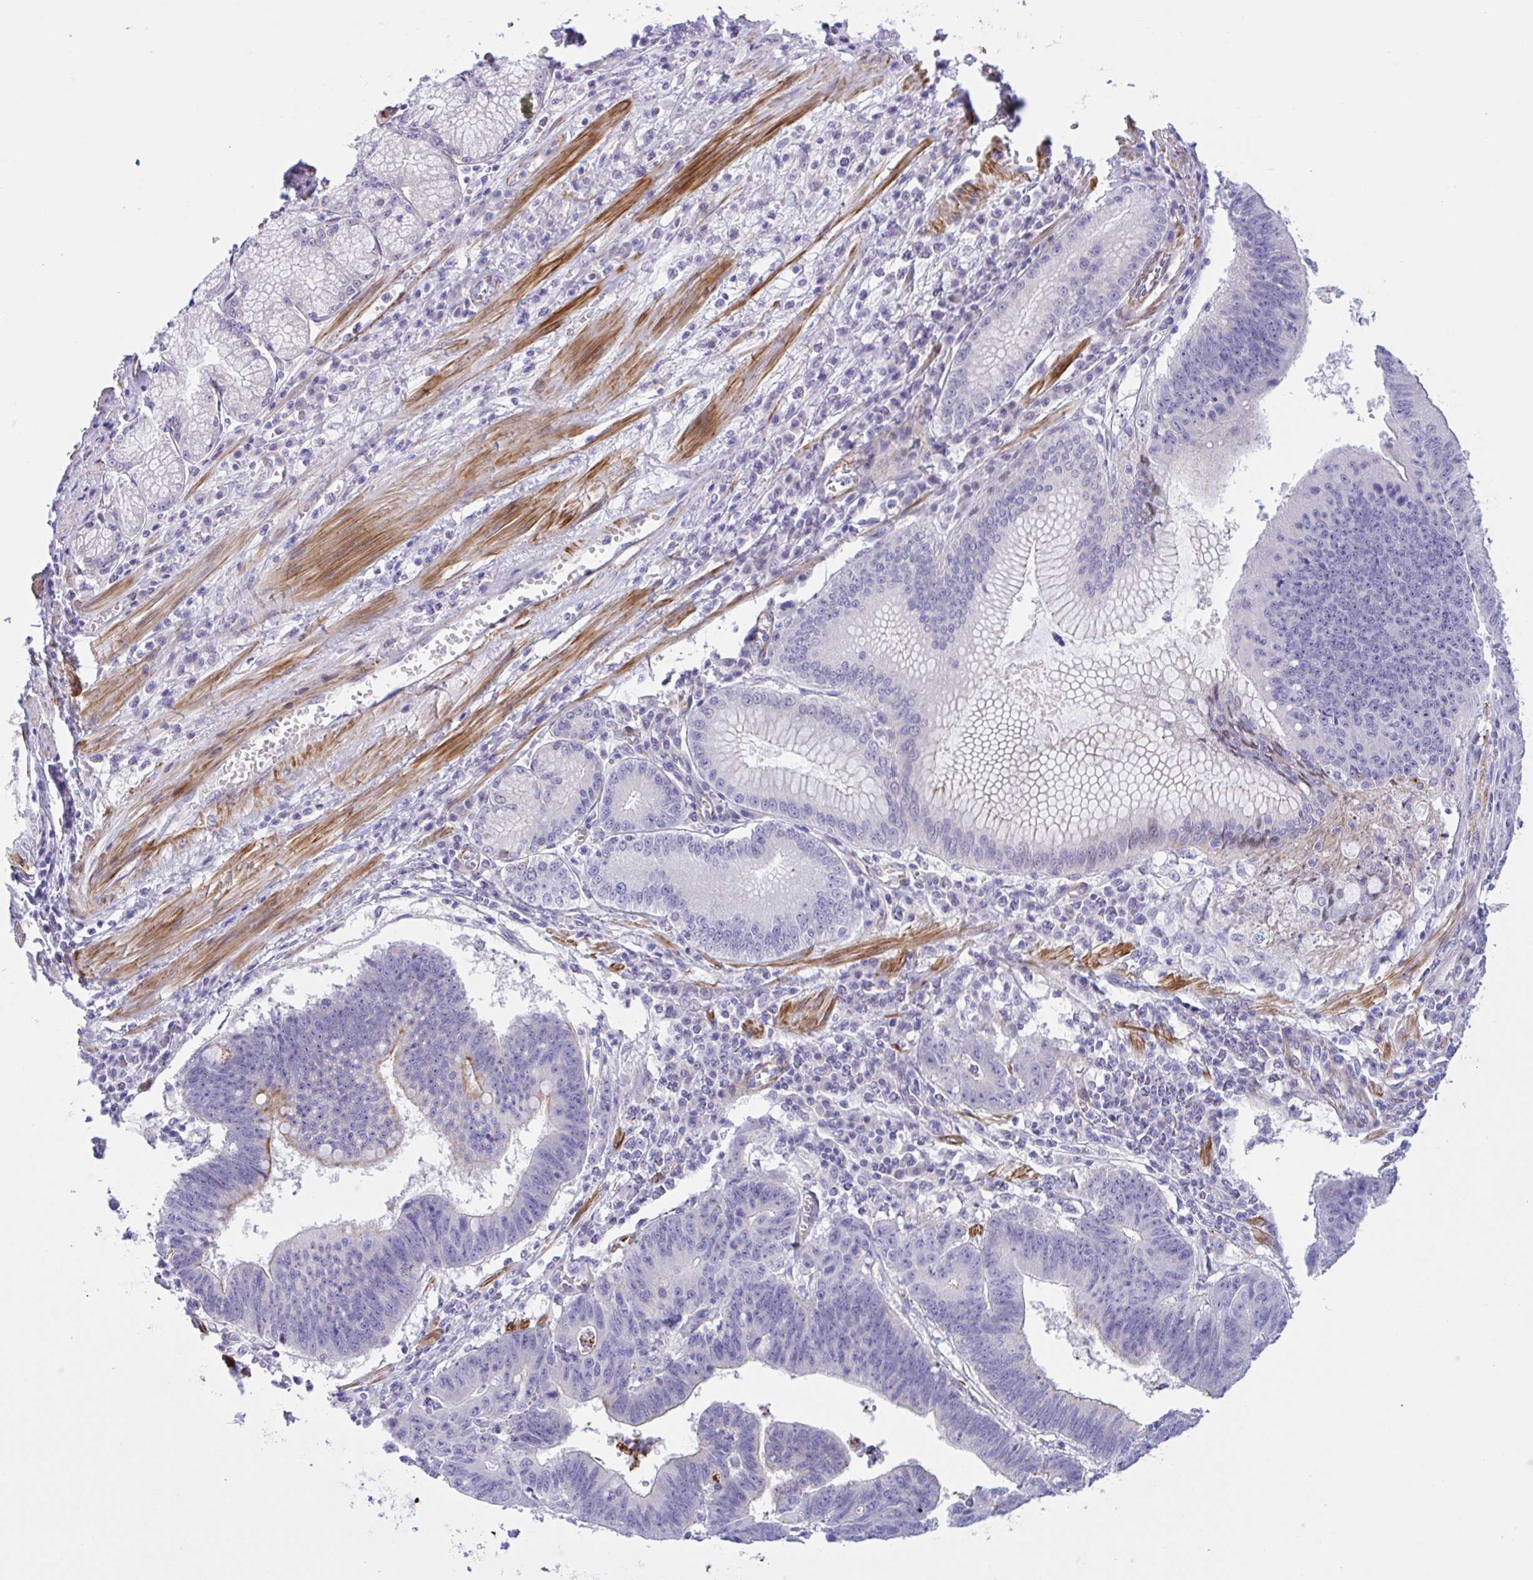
{"staining": {"intensity": "negative", "quantity": "none", "location": "none"}, "tissue": "stomach cancer", "cell_type": "Tumor cells", "image_type": "cancer", "snomed": [{"axis": "morphology", "description": "Adenocarcinoma, NOS"}, {"axis": "topography", "description": "Stomach"}], "caption": "Protein analysis of stomach cancer (adenocarcinoma) shows no significant positivity in tumor cells.", "gene": "AHCYL2", "patient": {"sex": "male", "age": 59}}